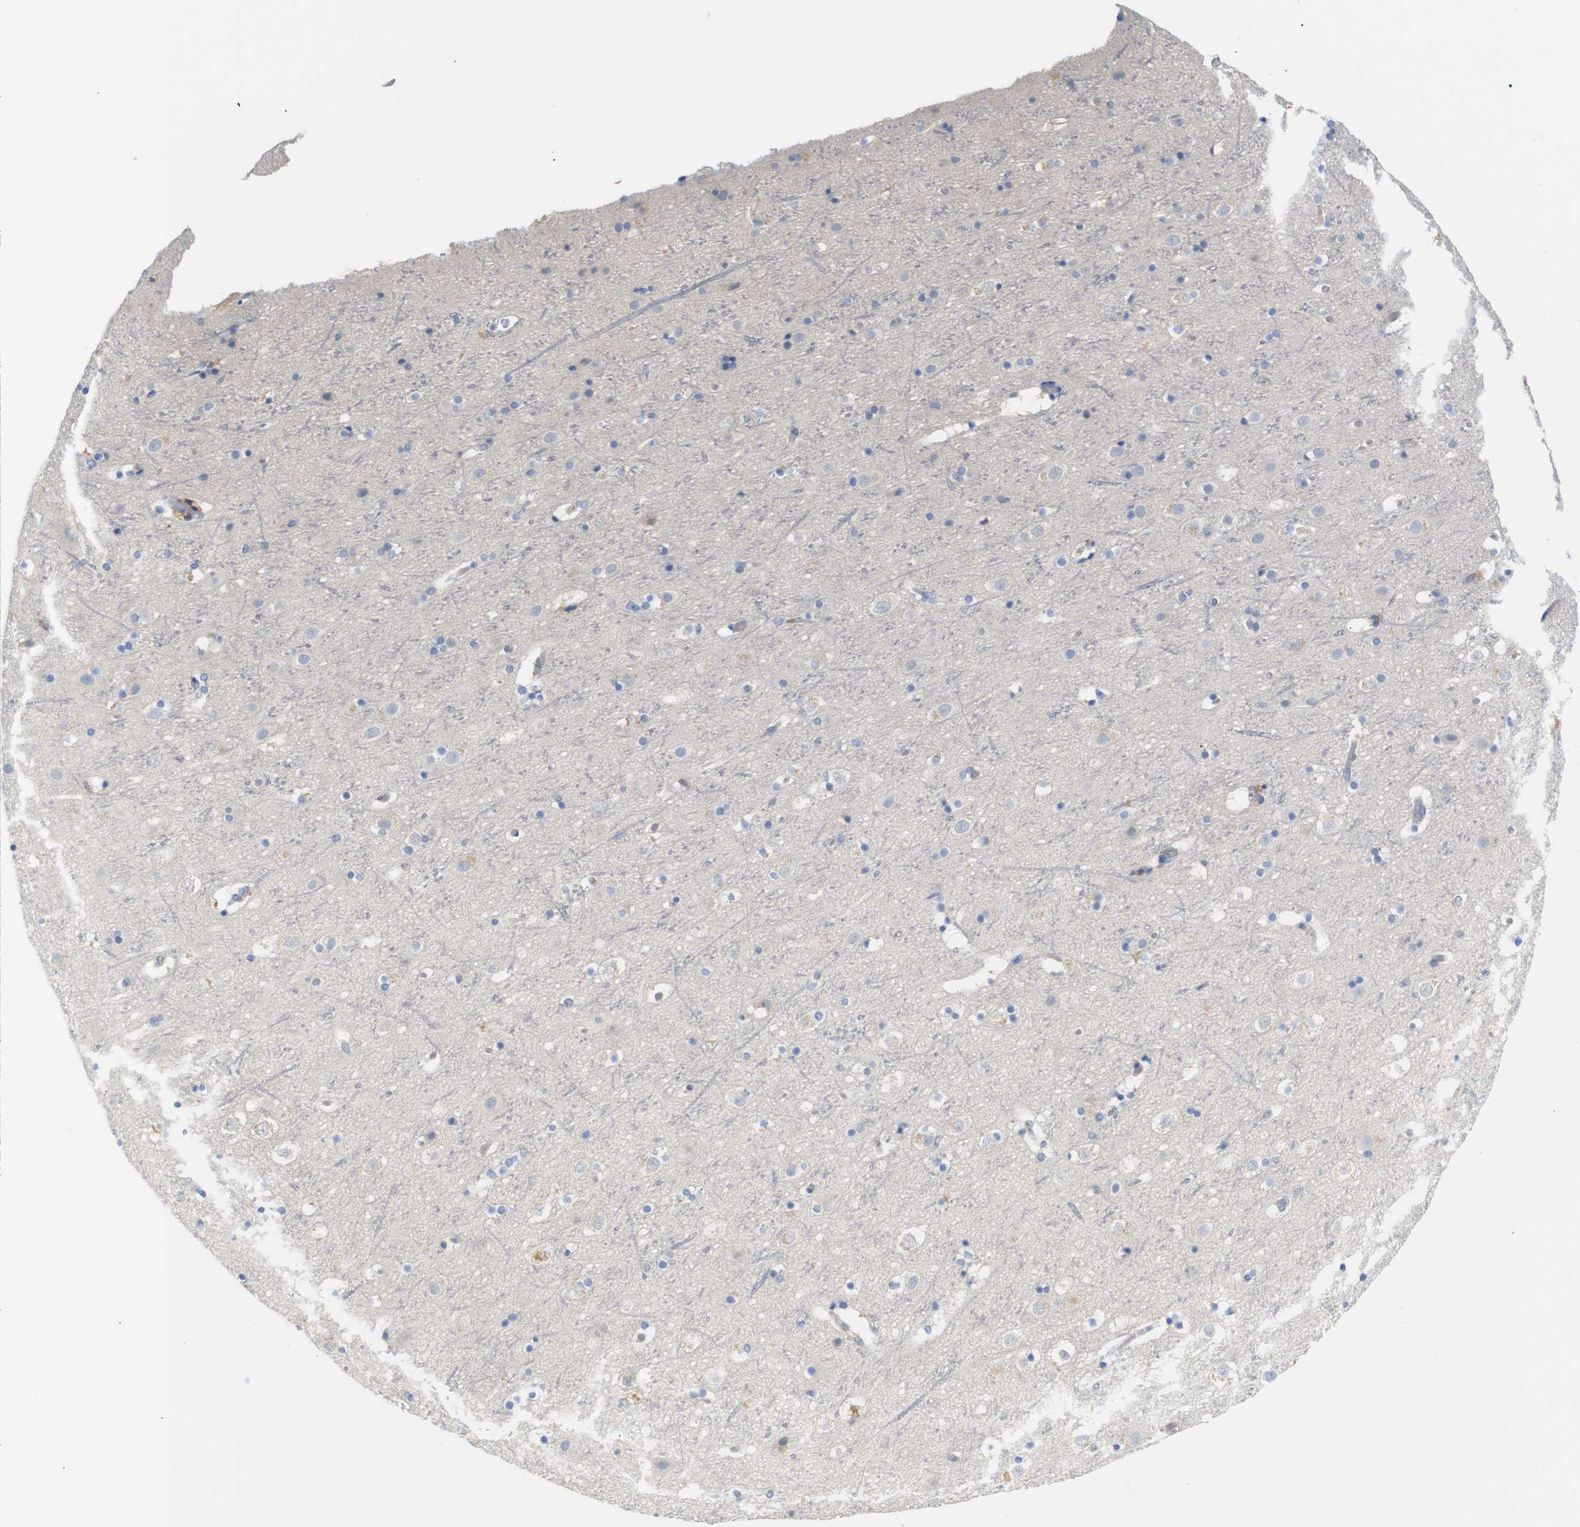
{"staining": {"intensity": "negative", "quantity": "none", "location": "none"}, "tissue": "cerebral cortex", "cell_type": "Endothelial cells", "image_type": "normal", "snomed": [{"axis": "morphology", "description": "Normal tissue, NOS"}, {"axis": "topography", "description": "Cerebral cortex"}], "caption": "IHC micrograph of benign cerebral cortex: cerebral cortex stained with DAB shows no significant protein expression in endothelial cells.", "gene": "ALOX15", "patient": {"sex": "male", "age": 45}}